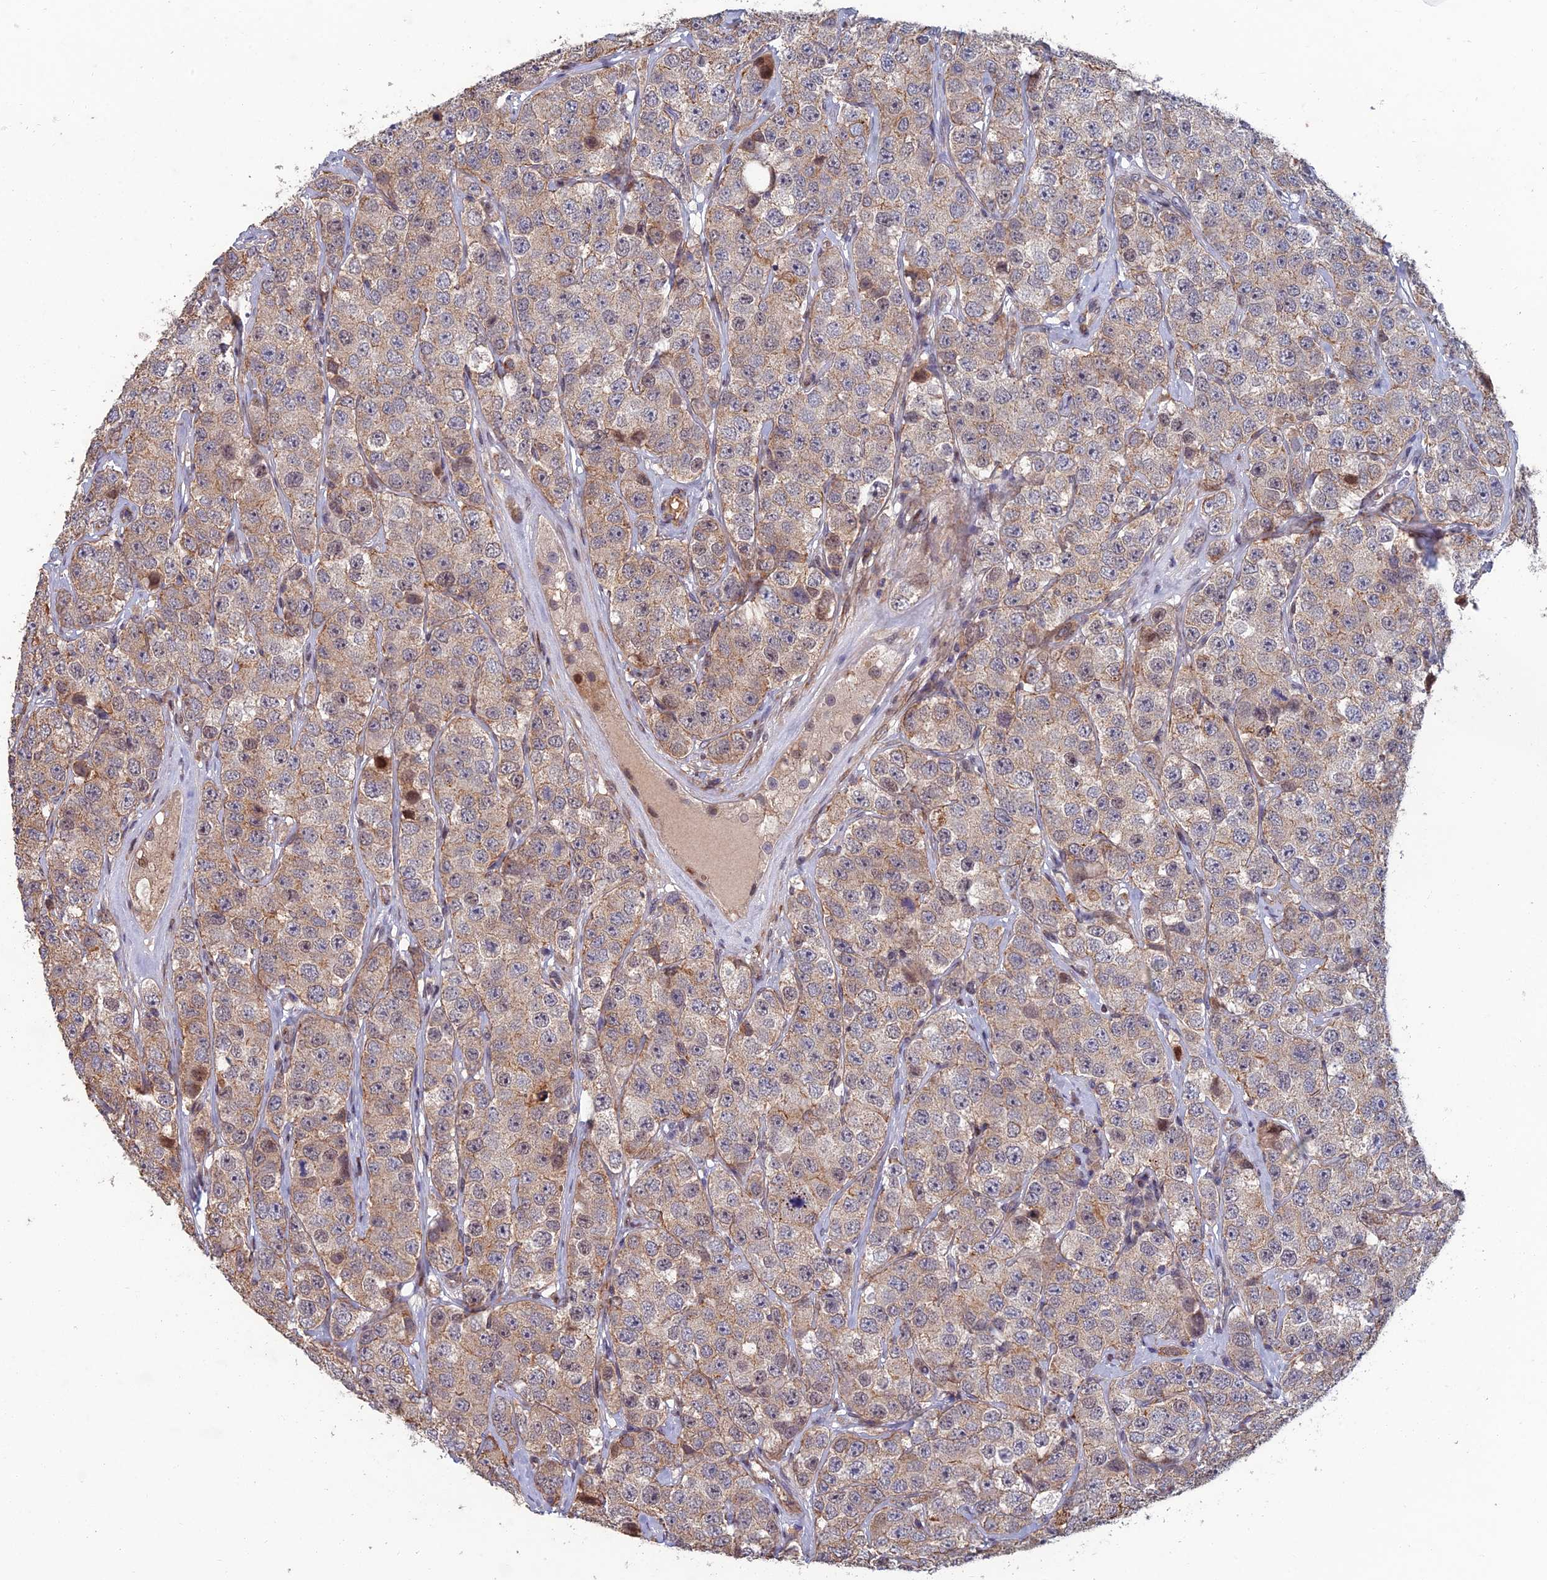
{"staining": {"intensity": "weak", "quantity": "<25%", "location": "cytoplasmic/membranous"}, "tissue": "testis cancer", "cell_type": "Tumor cells", "image_type": "cancer", "snomed": [{"axis": "morphology", "description": "Seminoma, NOS"}, {"axis": "topography", "description": "Testis"}], "caption": "Immunohistochemistry of testis cancer (seminoma) reveals no staining in tumor cells.", "gene": "CCDC183", "patient": {"sex": "male", "age": 28}}